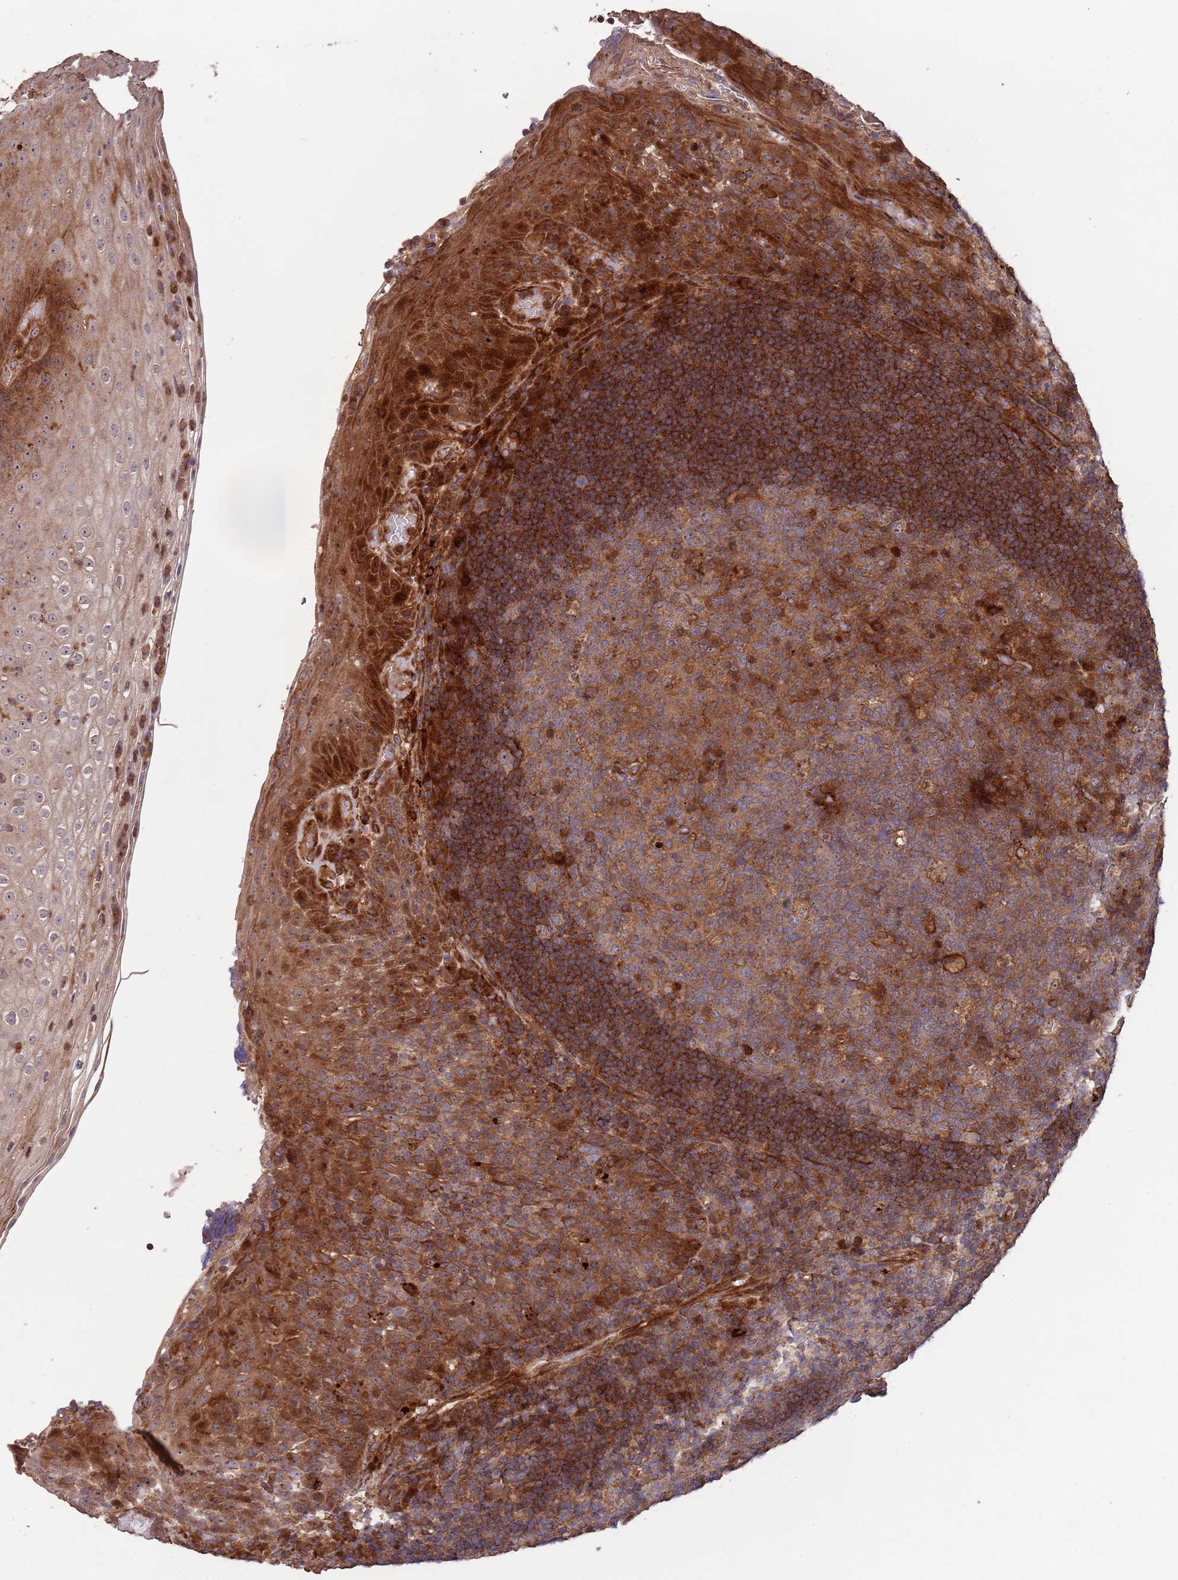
{"staining": {"intensity": "weak", "quantity": ">75%", "location": "cytoplasmic/membranous"}, "tissue": "tonsil", "cell_type": "Germinal center cells", "image_type": "normal", "snomed": [{"axis": "morphology", "description": "Normal tissue, NOS"}, {"axis": "topography", "description": "Tonsil"}], "caption": "High-power microscopy captured an immunohistochemistry (IHC) micrograph of normal tonsil, revealing weak cytoplasmic/membranous positivity in approximately >75% of germinal center cells.", "gene": "ZNF428", "patient": {"sex": "male", "age": 17}}